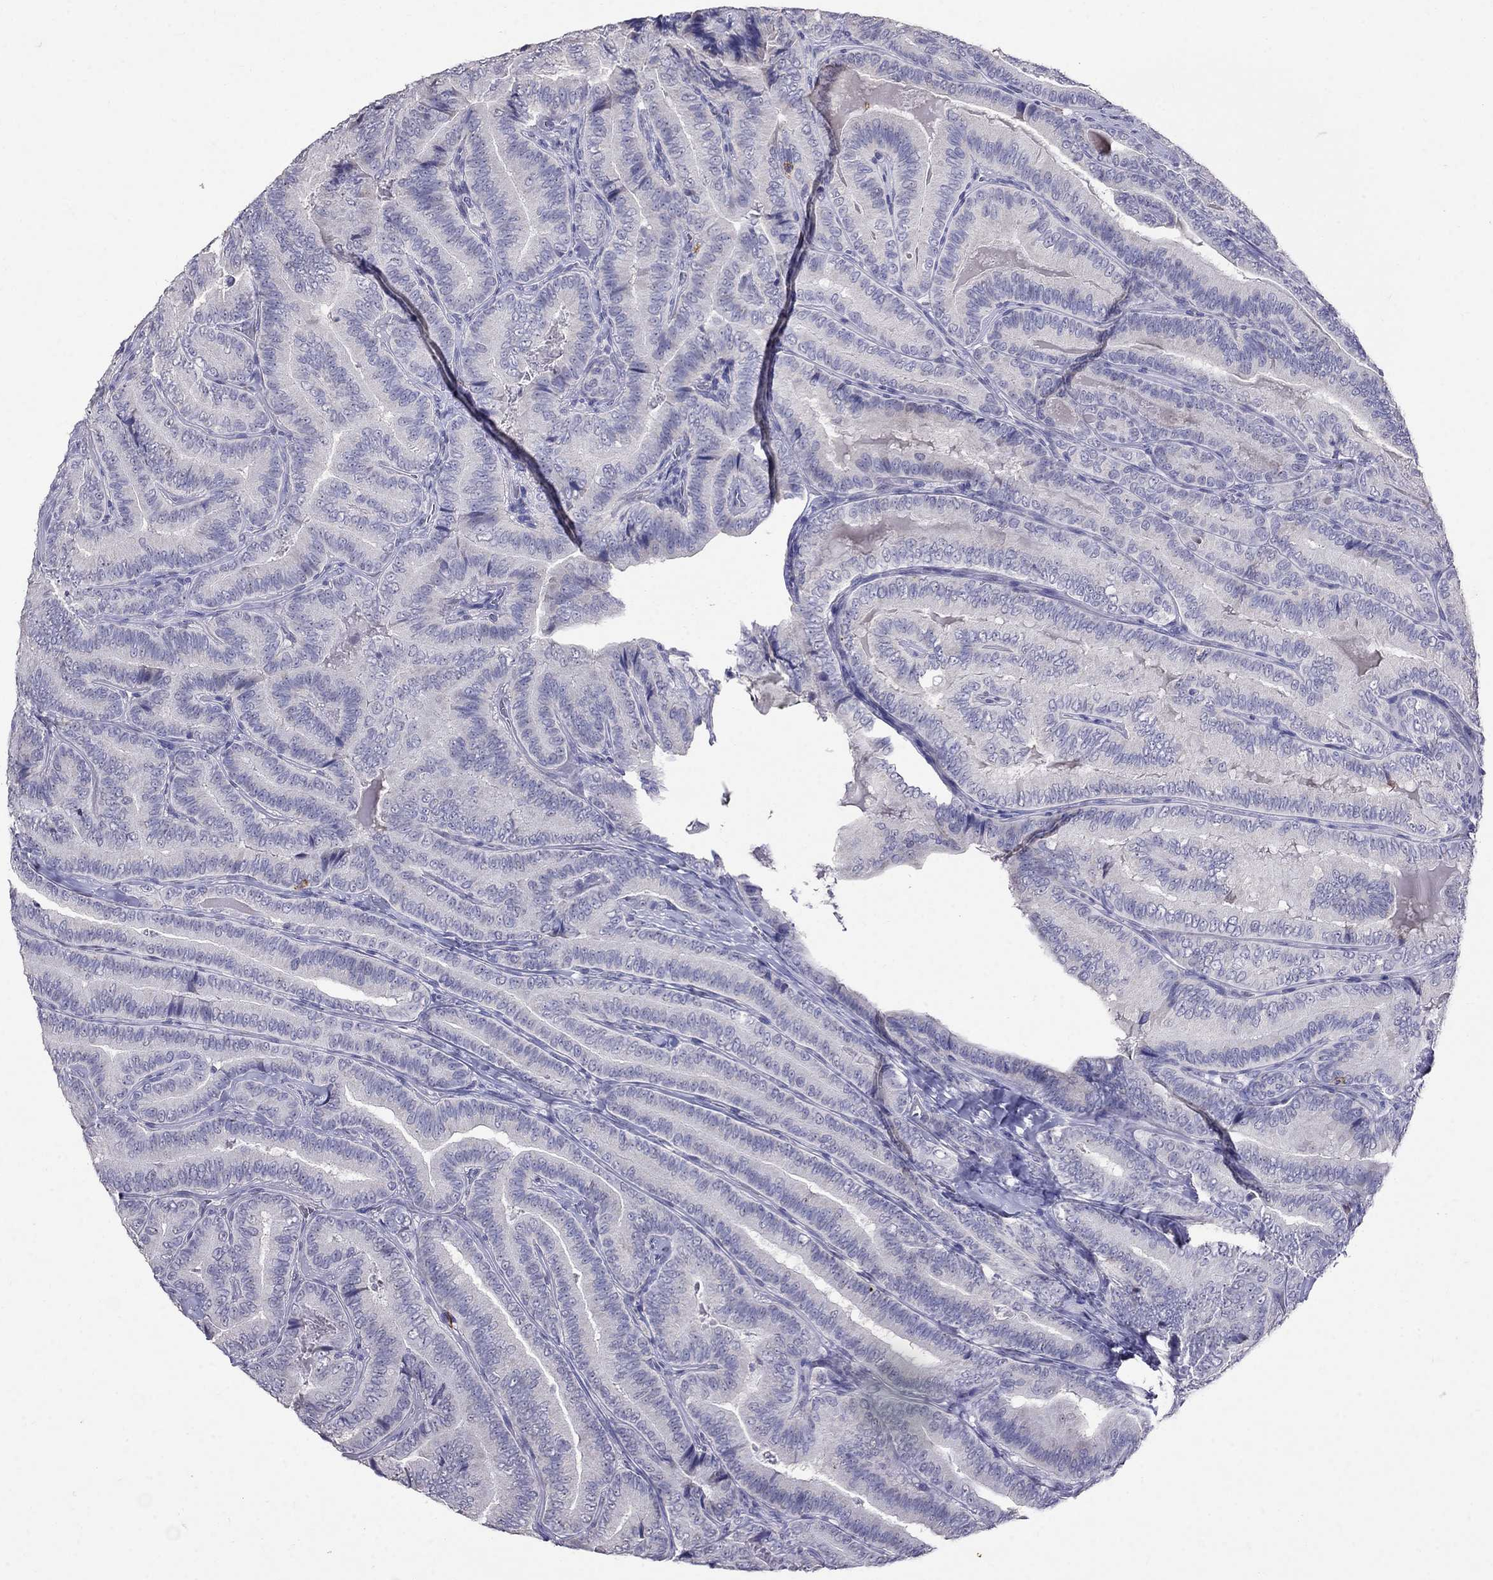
{"staining": {"intensity": "negative", "quantity": "none", "location": "none"}, "tissue": "thyroid cancer", "cell_type": "Tumor cells", "image_type": "cancer", "snomed": [{"axis": "morphology", "description": "Papillary adenocarcinoma, NOS"}, {"axis": "topography", "description": "Thyroid gland"}], "caption": "High magnification brightfield microscopy of thyroid cancer (papillary adenocarcinoma) stained with DAB (brown) and counterstained with hematoxylin (blue): tumor cells show no significant staining.", "gene": "CD8B", "patient": {"sex": "male", "age": 61}}